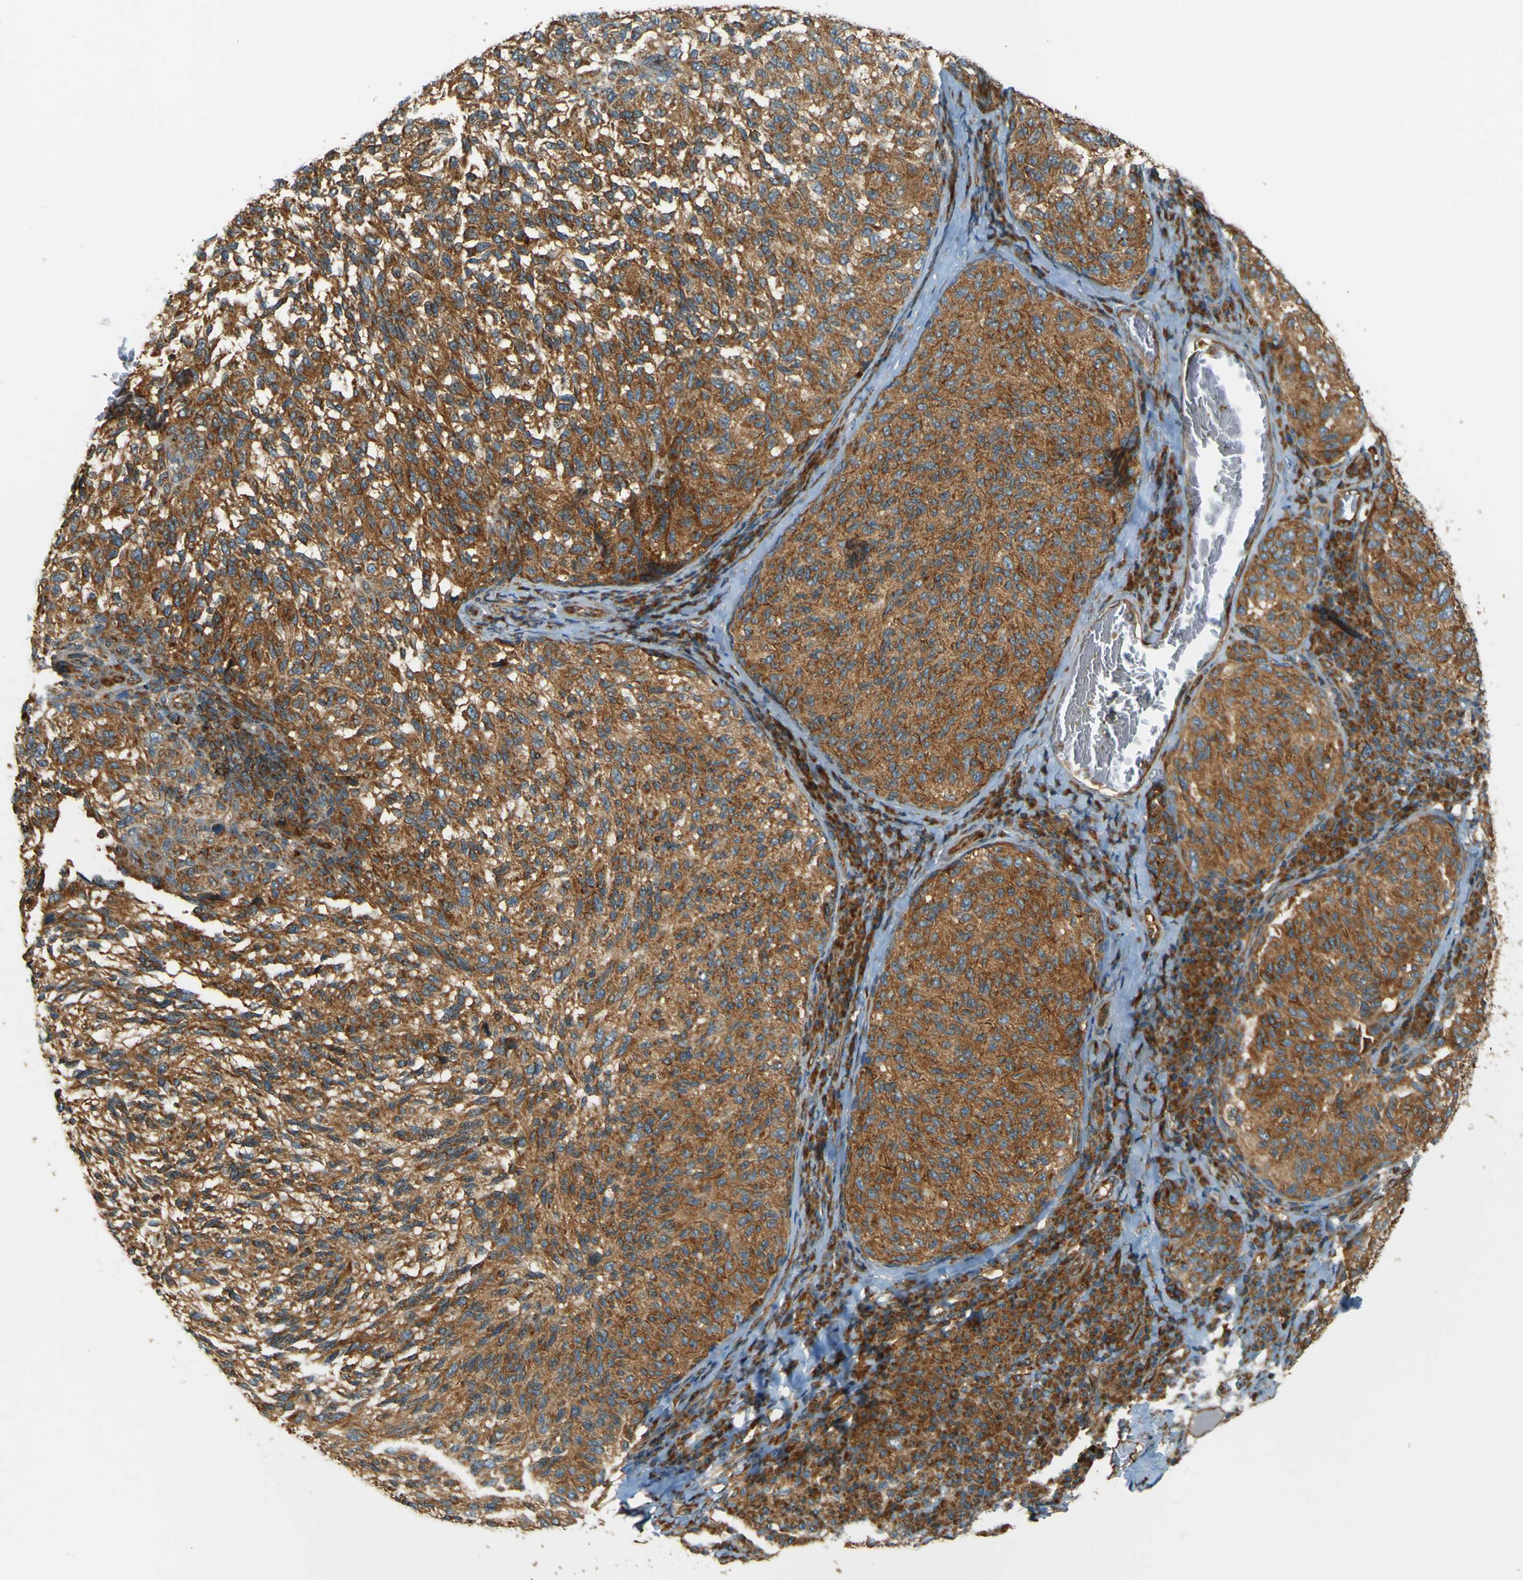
{"staining": {"intensity": "moderate", "quantity": ">75%", "location": "cytoplasmic/membranous"}, "tissue": "melanoma", "cell_type": "Tumor cells", "image_type": "cancer", "snomed": [{"axis": "morphology", "description": "Malignant melanoma, NOS"}, {"axis": "topography", "description": "Skin"}], "caption": "Brown immunohistochemical staining in malignant melanoma reveals moderate cytoplasmic/membranous expression in approximately >75% of tumor cells. The protein of interest is stained brown, and the nuclei are stained in blue (DAB IHC with brightfield microscopy, high magnification).", "gene": "DNAJC5", "patient": {"sex": "female", "age": 73}}